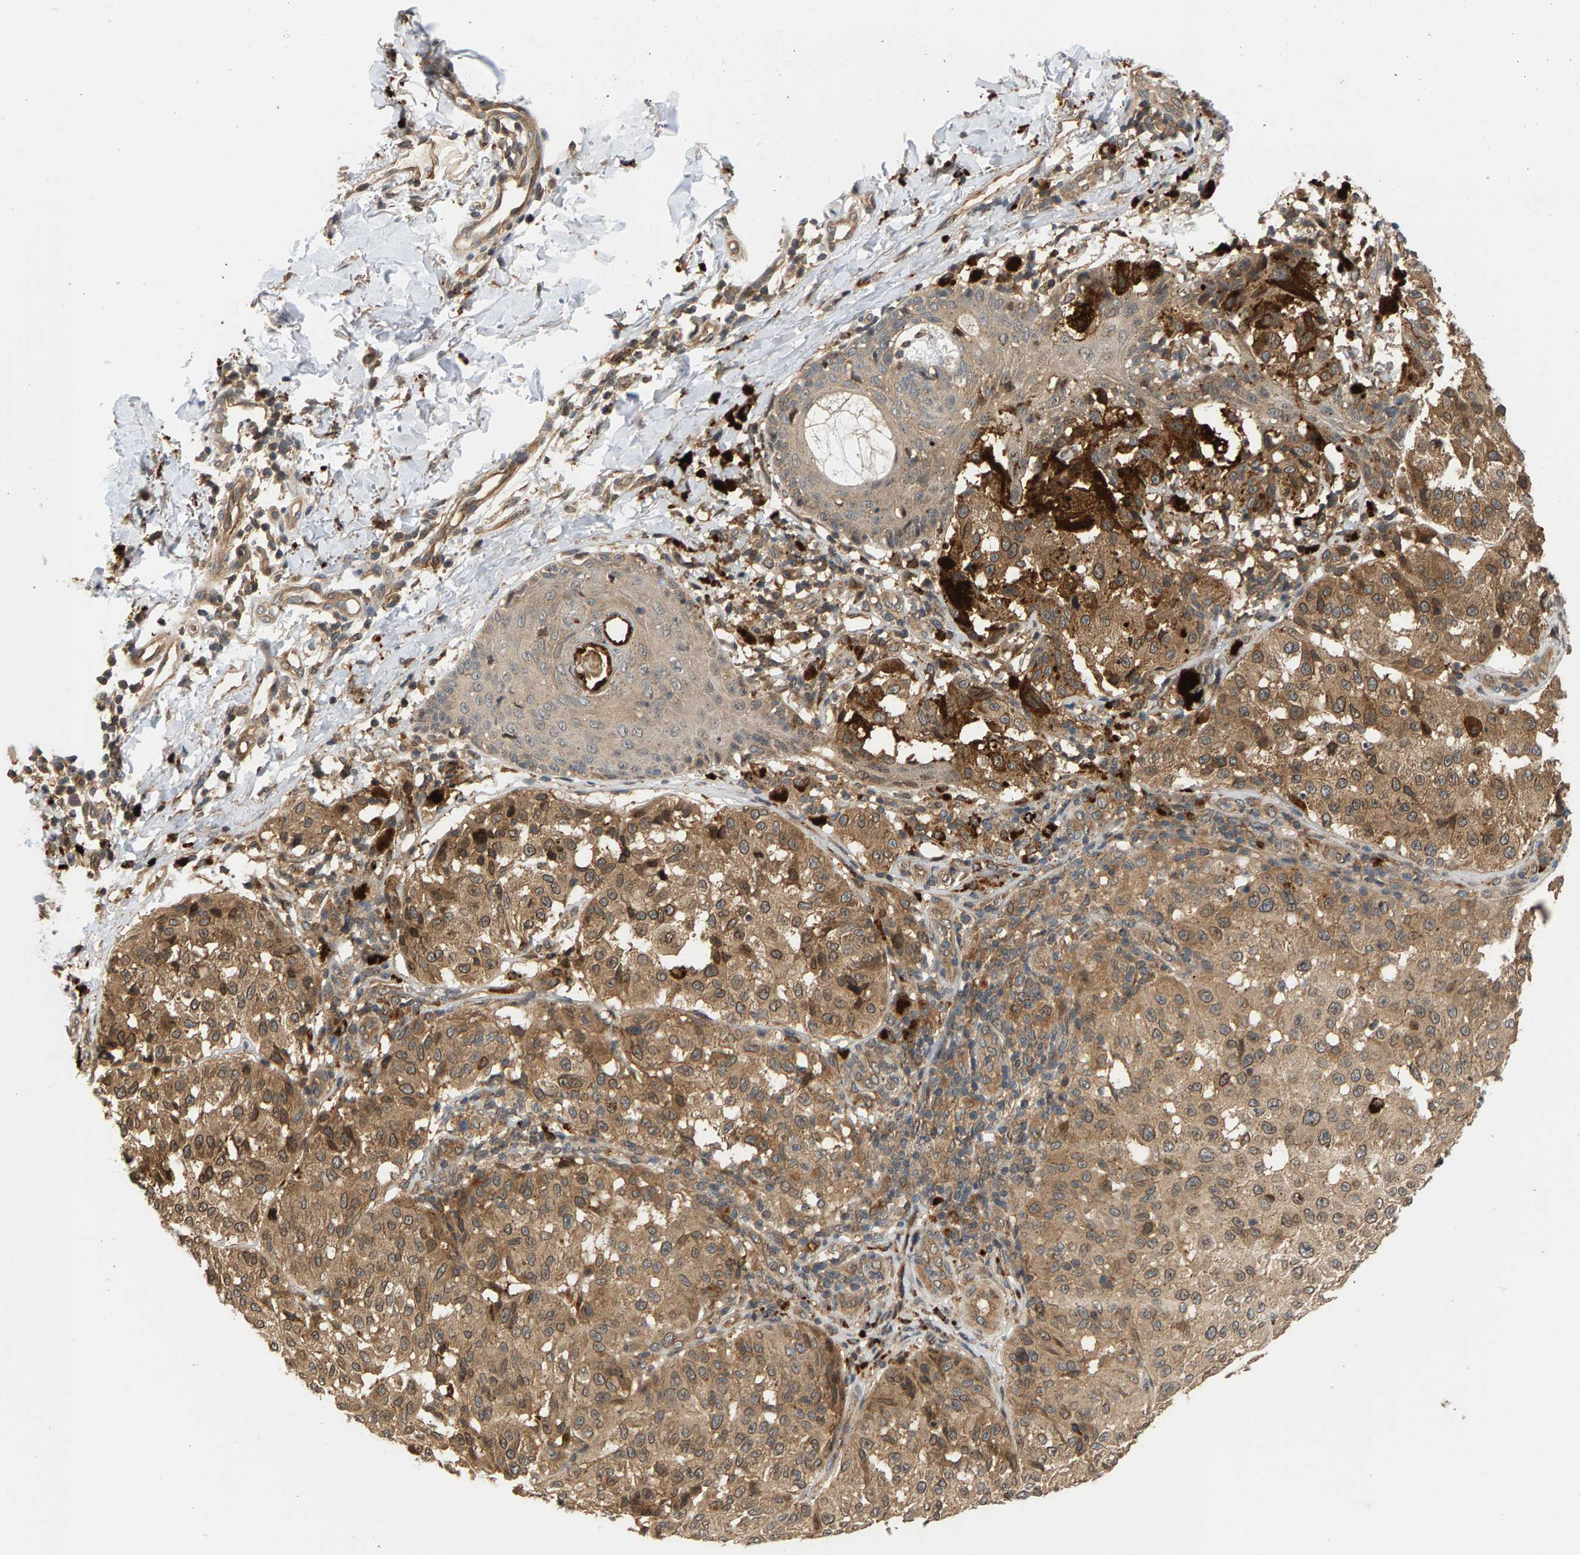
{"staining": {"intensity": "moderate", "quantity": ">75%", "location": "cytoplasmic/membranous"}, "tissue": "melanoma", "cell_type": "Tumor cells", "image_type": "cancer", "snomed": [{"axis": "morphology", "description": "Malignant melanoma, NOS"}, {"axis": "topography", "description": "Skin"}], "caption": "Immunohistochemistry (DAB (3,3'-diaminobenzidine)) staining of human melanoma reveals moderate cytoplasmic/membranous protein staining in approximately >75% of tumor cells.", "gene": "MAP2K5", "patient": {"sex": "female", "age": 46}}